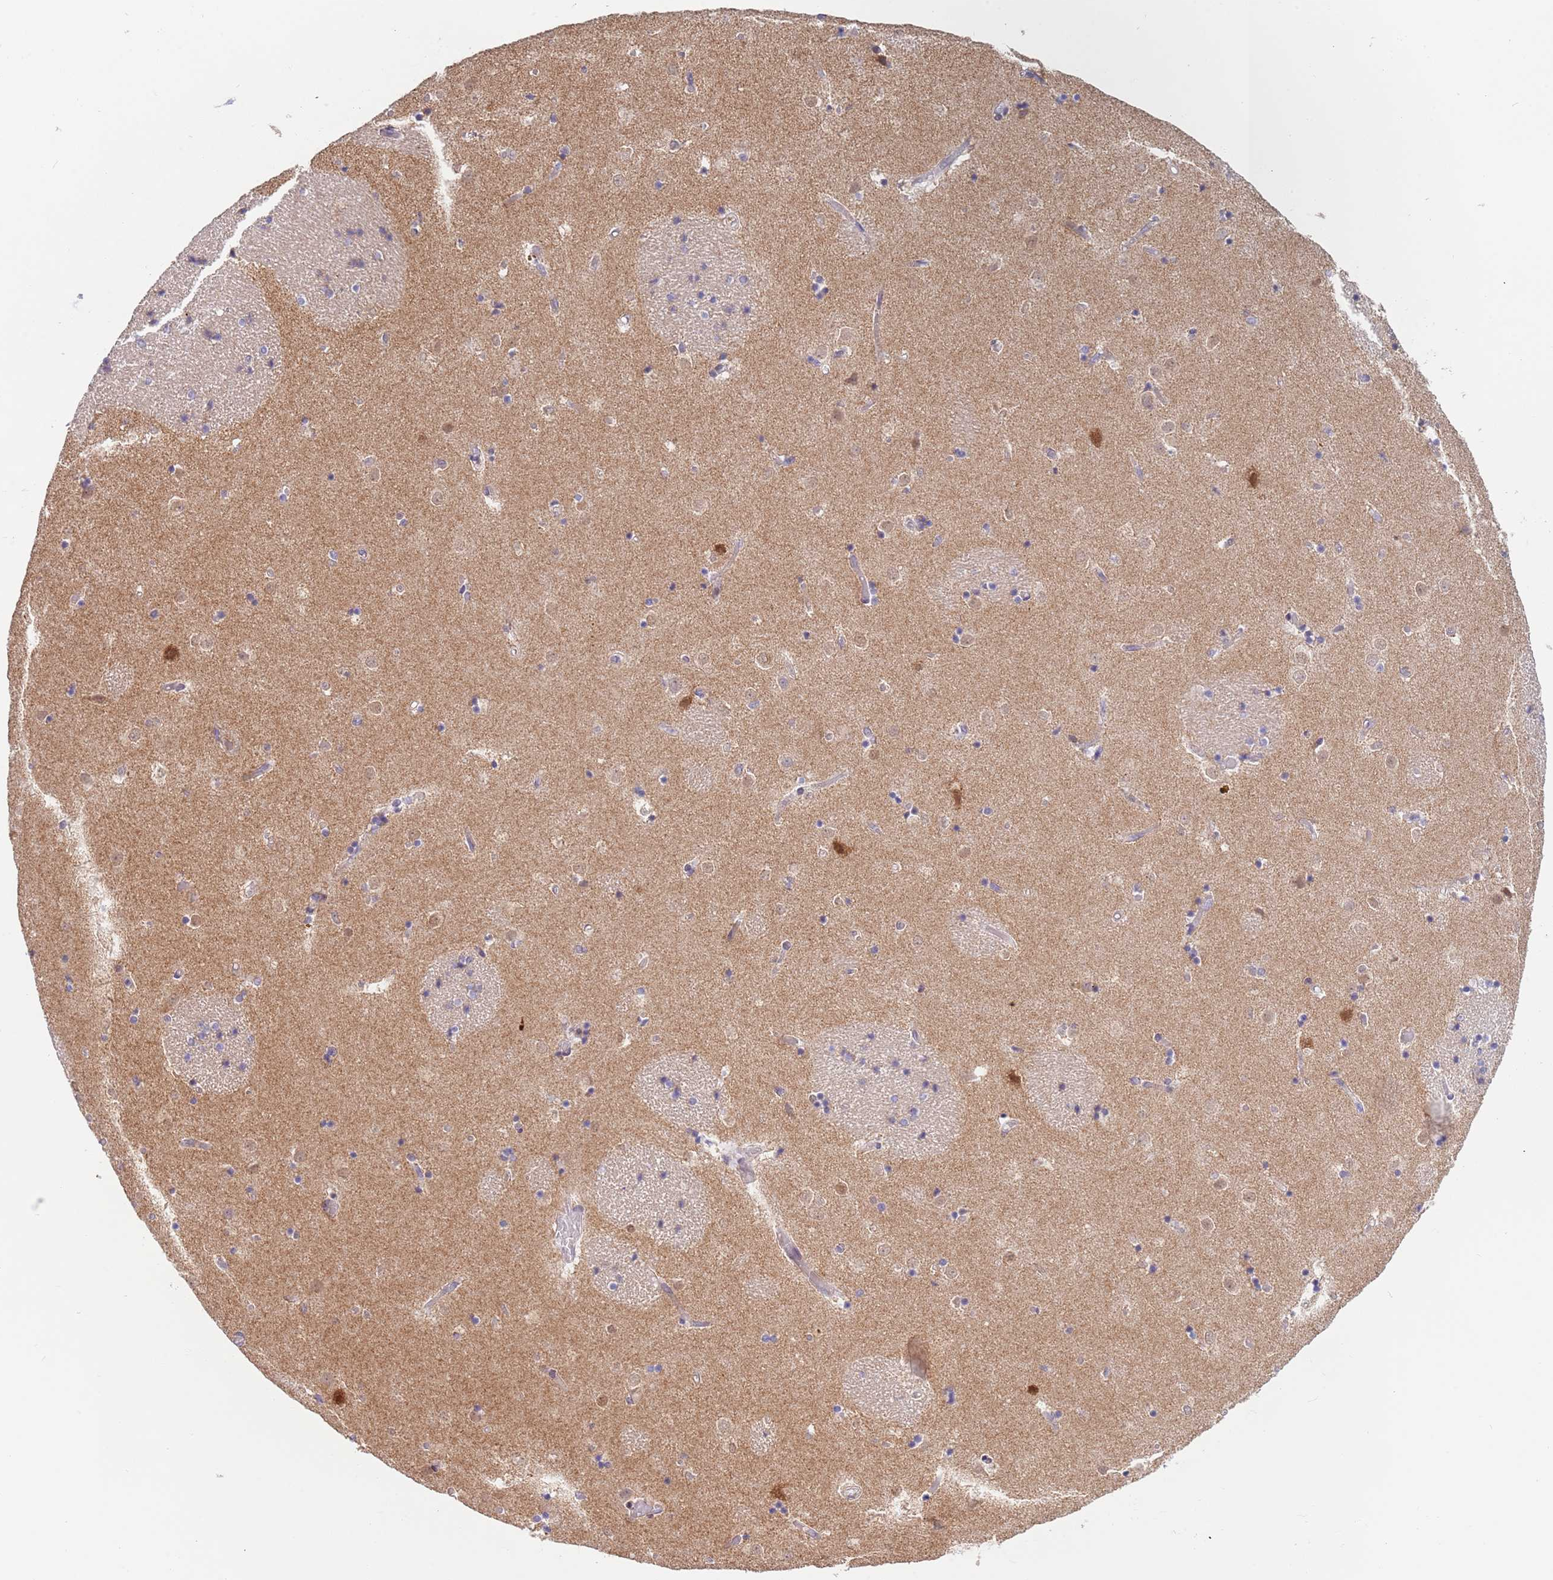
{"staining": {"intensity": "weak", "quantity": "<25%", "location": "cytoplasmic/membranous"}, "tissue": "caudate", "cell_type": "Glial cells", "image_type": "normal", "snomed": [{"axis": "morphology", "description": "Normal tissue, NOS"}, {"axis": "topography", "description": "Lateral ventricle wall"}], "caption": "IHC image of unremarkable human caudate stained for a protein (brown), which reveals no staining in glial cells.", "gene": "TIMM13", "patient": {"sex": "female", "age": 52}}